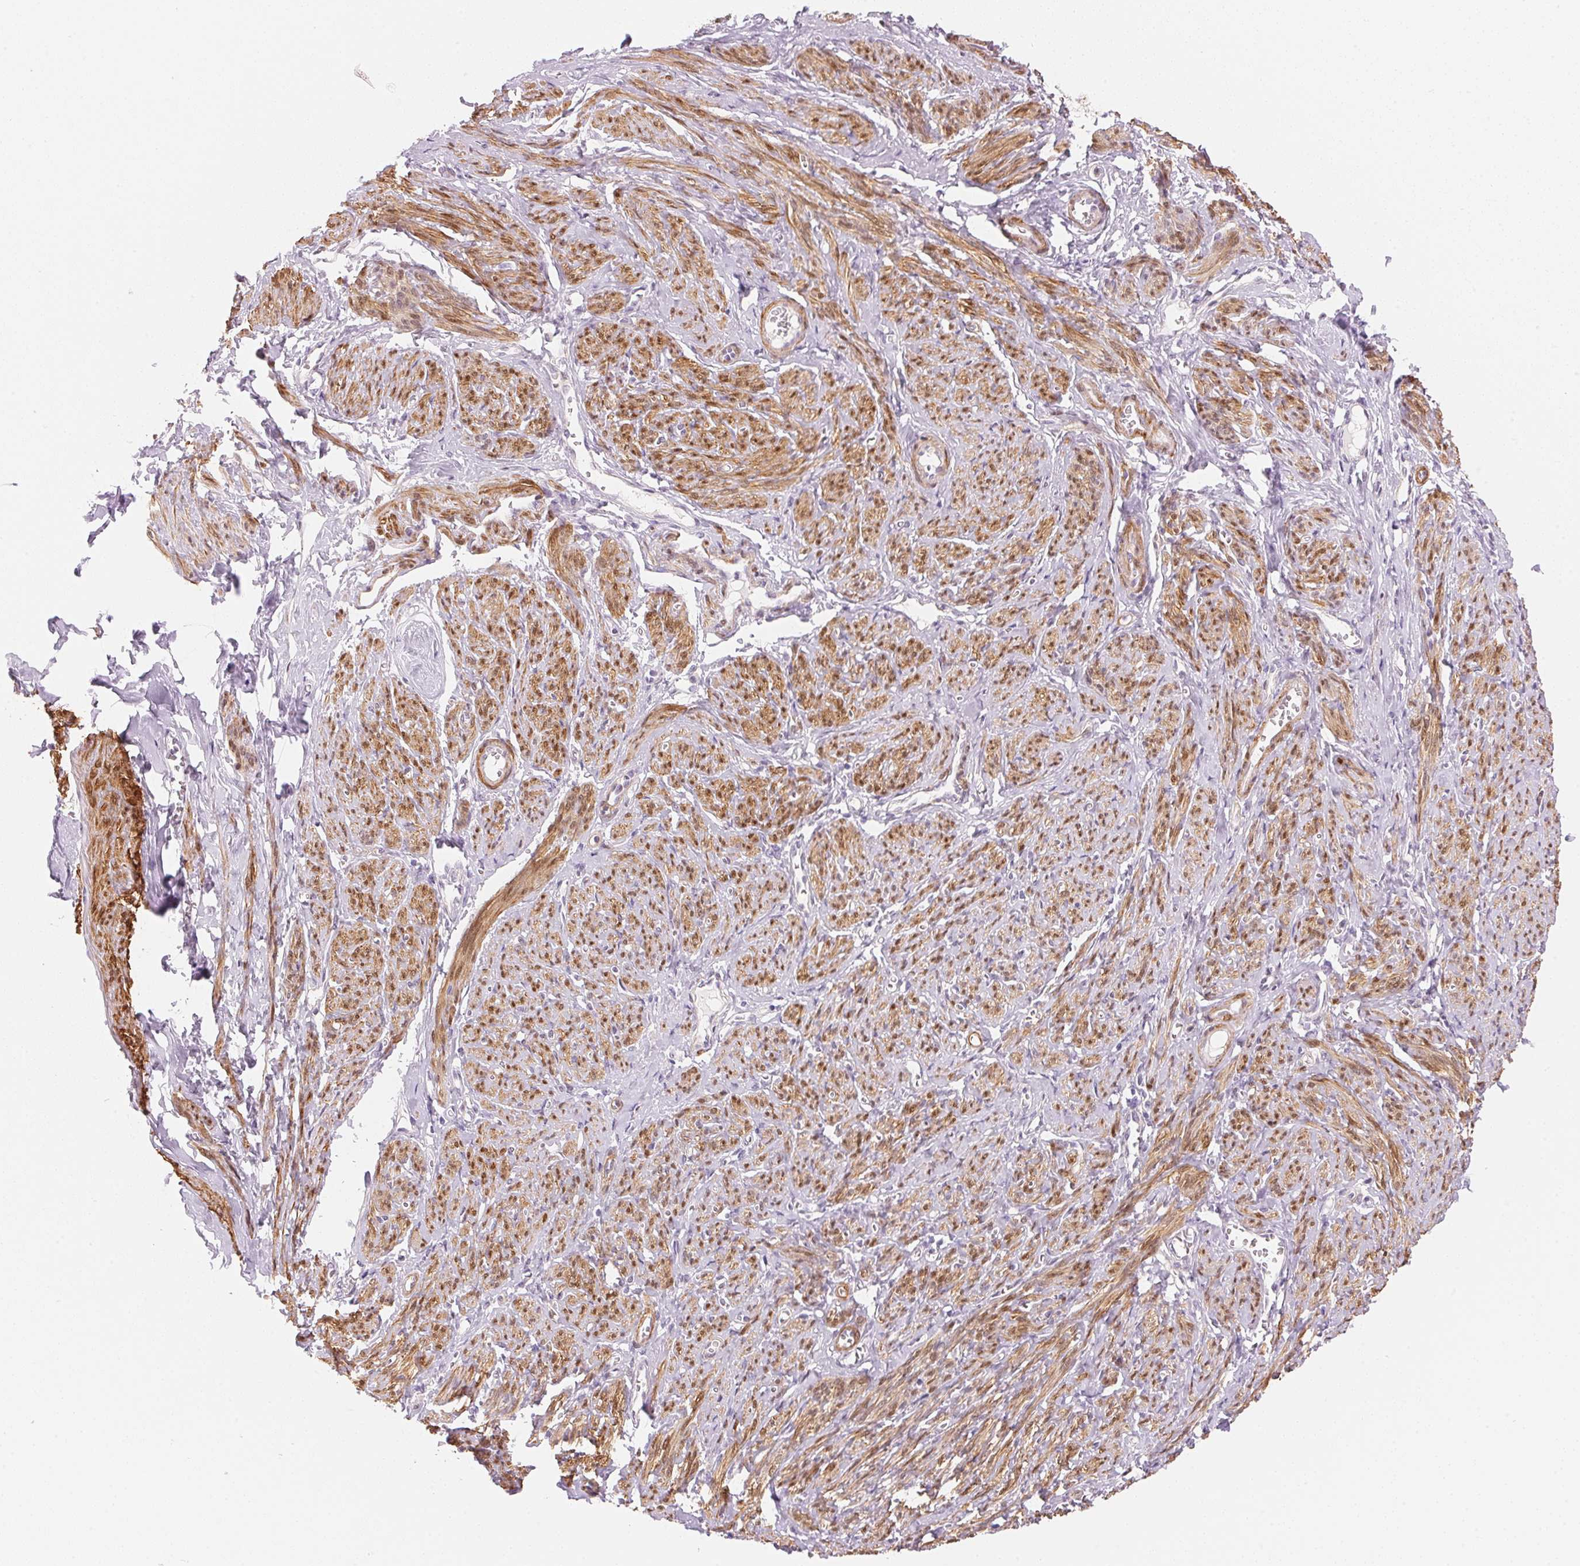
{"staining": {"intensity": "moderate", "quantity": ">75%", "location": "cytoplasmic/membranous,nuclear"}, "tissue": "smooth muscle", "cell_type": "Smooth muscle cells", "image_type": "normal", "snomed": [{"axis": "morphology", "description": "Normal tissue, NOS"}, {"axis": "topography", "description": "Smooth muscle"}], "caption": "Immunohistochemistry of normal smooth muscle reveals medium levels of moderate cytoplasmic/membranous,nuclear positivity in approximately >75% of smooth muscle cells. The staining was performed using DAB (3,3'-diaminobenzidine), with brown indicating positive protein expression. Nuclei are stained blue with hematoxylin.", "gene": "SMTN", "patient": {"sex": "female", "age": 65}}